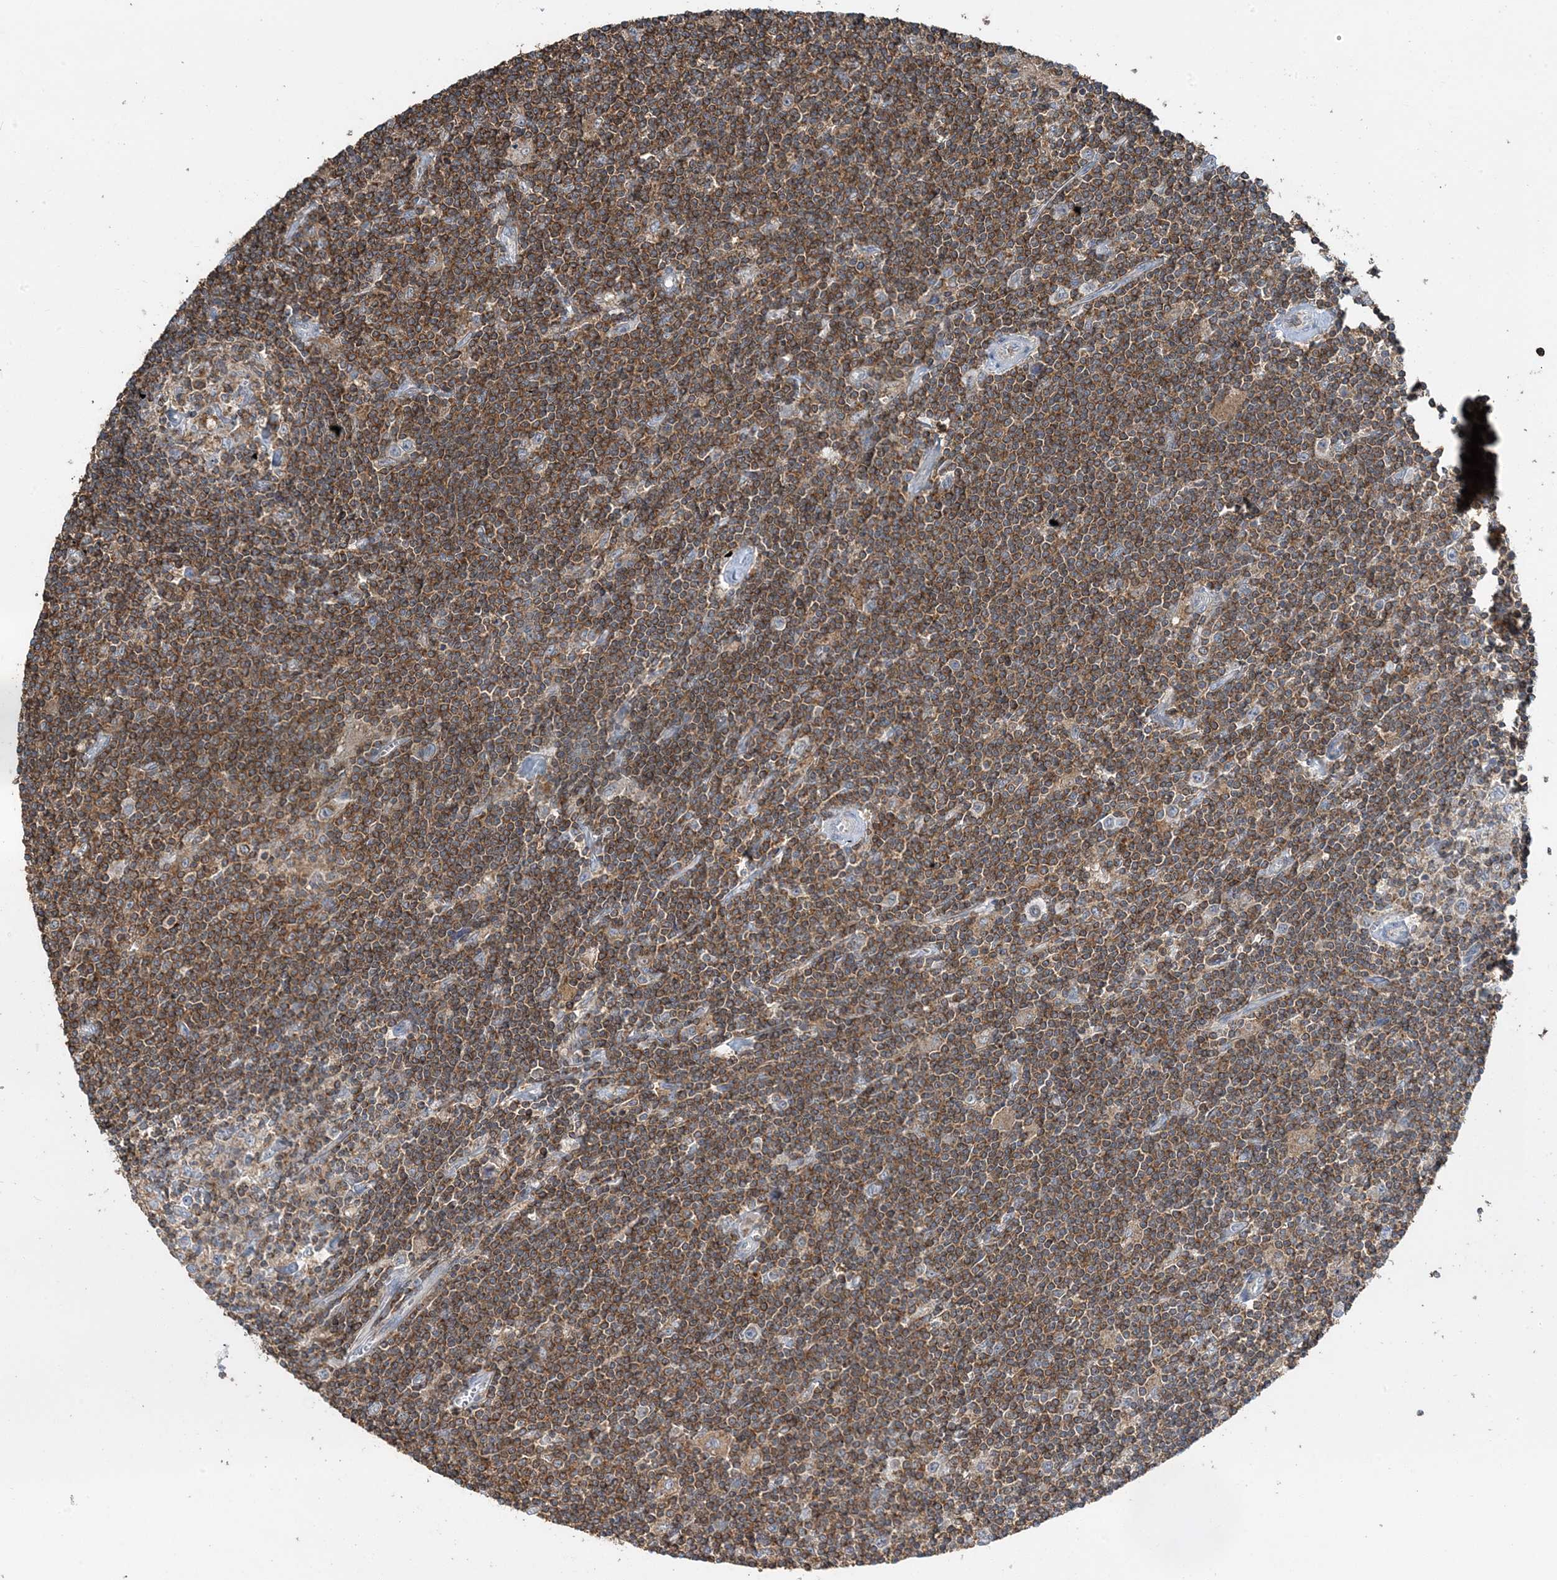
{"staining": {"intensity": "moderate", "quantity": ">75%", "location": "cytoplasmic/membranous"}, "tissue": "lymphoma", "cell_type": "Tumor cells", "image_type": "cancer", "snomed": [{"axis": "morphology", "description": "Malignant lymphoma, non-Hodgkin's type, Low grade"}, {"axis": "topography", "description": "Spleen"}], "caption": "Protein expression analysis of low-grade malignant lymphoma, non-Hodgkin's type shows moderate cytoplasmic/membranous positivity in approximately >75% of tumor cells.", "gene": "TMLHE", "patient": {"sex": "male", "age": 76}}